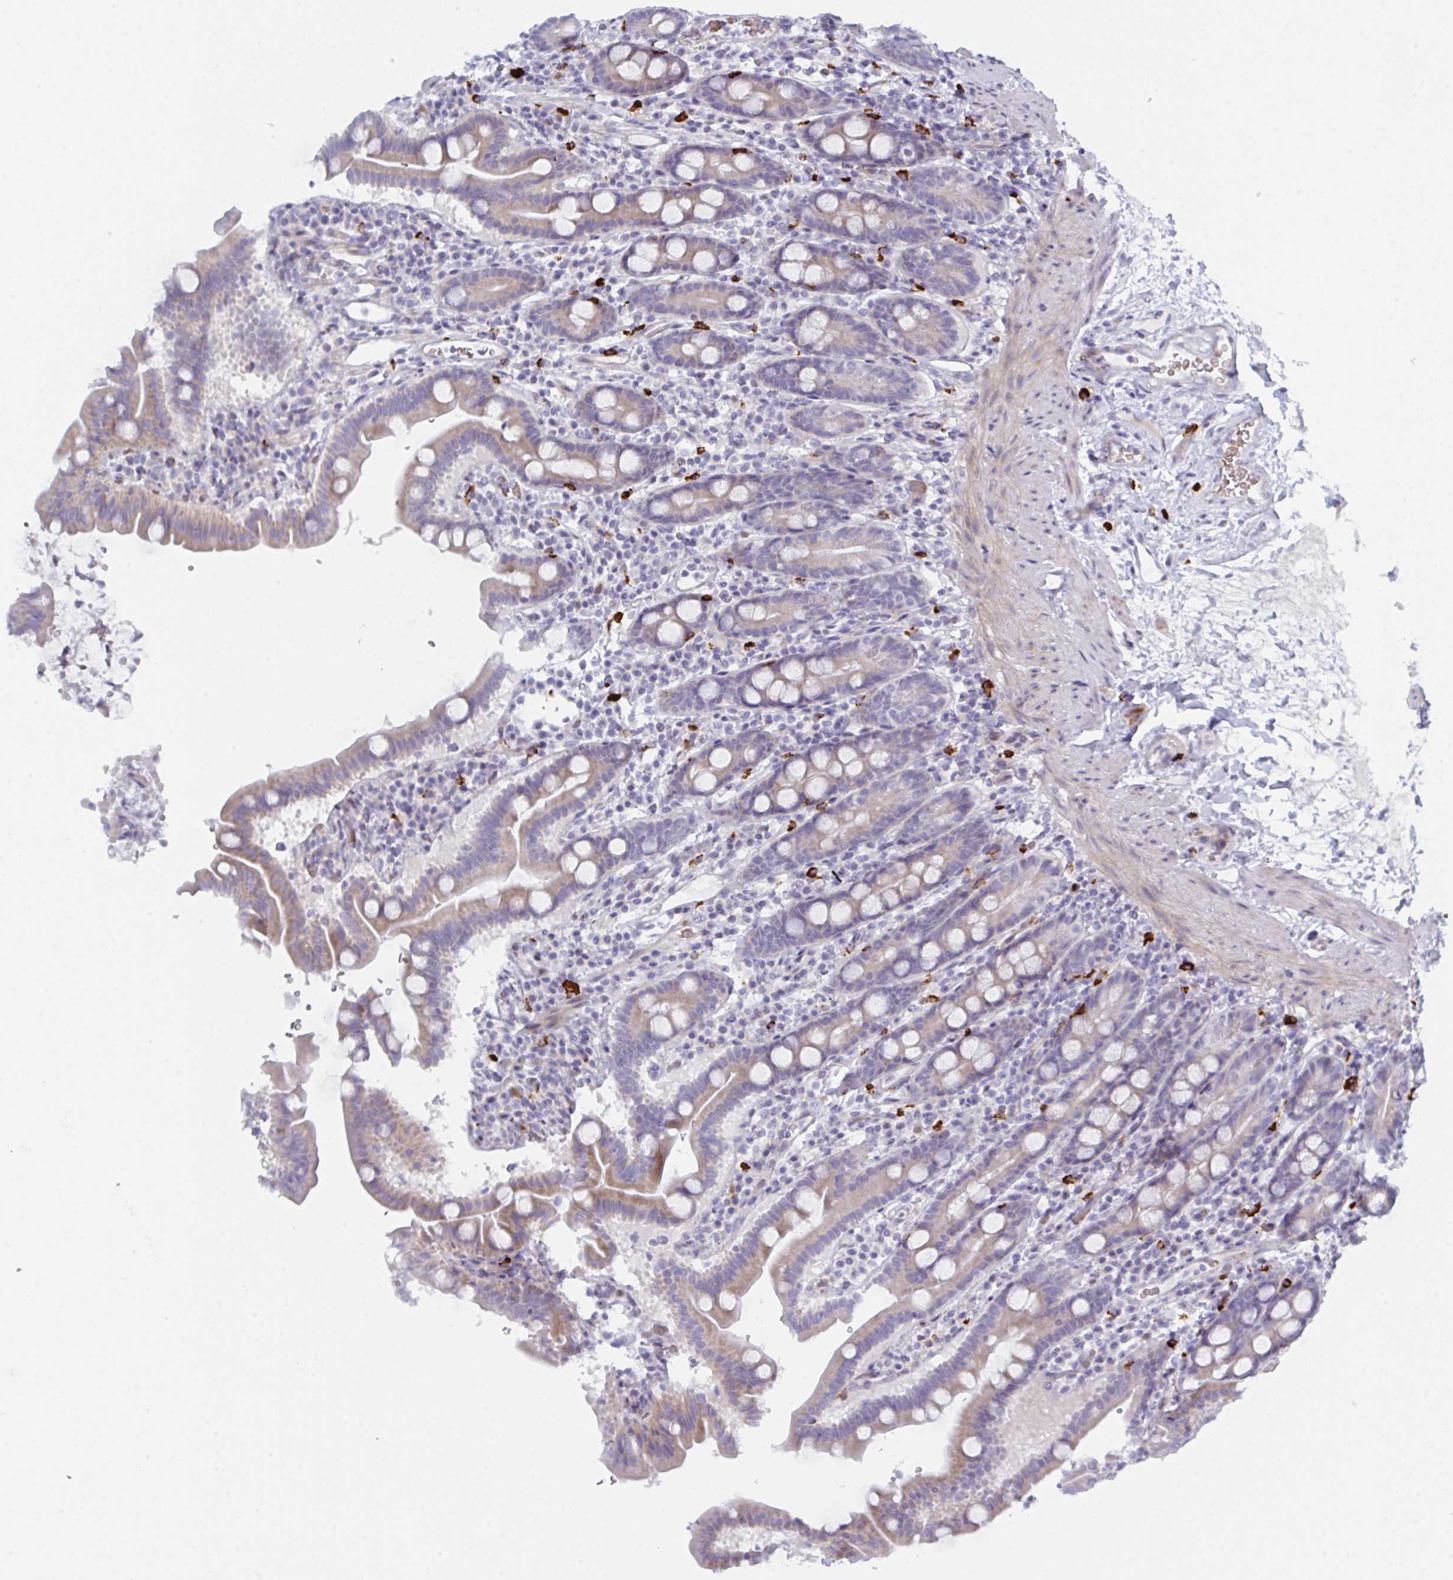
{"staining": {"intensity": "weak", "quantity": "25%-75%", "location": "cytoplasmic/membranous"}, "tissue": "small intestine", "cell_type": "Glandular cells", "image_type": "normal", "snomed": [{"axis": "morphology", "description": "Normal tissue, NOS"}, {"axis": "topography", "description": "Small intestine"}], "caption": "IHC photomicrograph of normal small intestine: small intestine stained using immunohistochemistry (IHC) displays low levels of weak protein expression localized specifically in the cytoplasmic/membranous of glandular cells, appearing as a cytoplasmic/membranous brown color.", "gene": "ZNF684", "patient": {"sex": "male", "age": 26}}